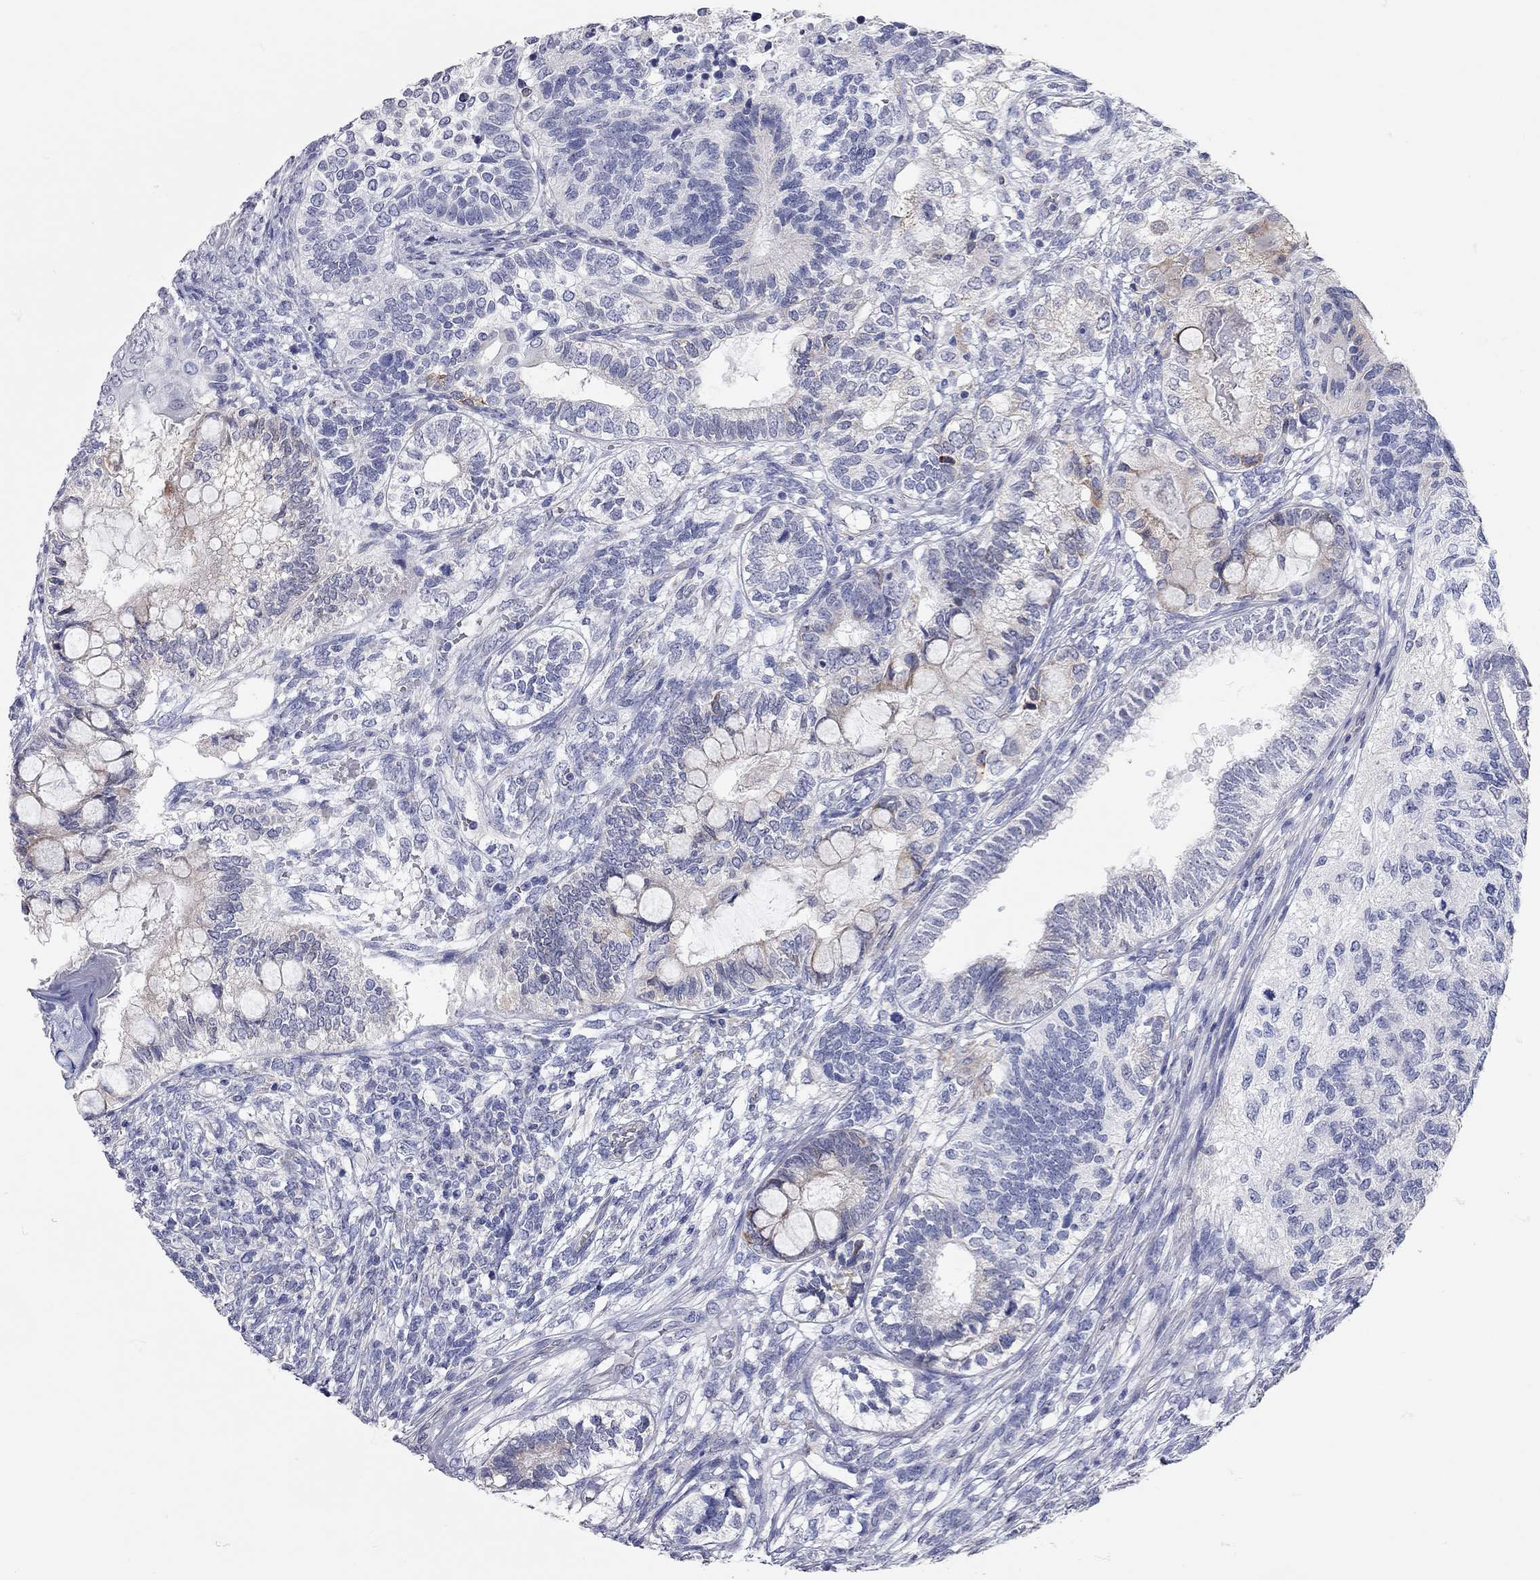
{"staining": {"intensity": "negative", "quantity": "none", "location": "none"}, "tissue": "testis cancer", "cell_type": "Tumor cells", "image_type": "cancer", "snomed": [{"axis": "morphology", "description": "Seminoma, NOS"}, {"axis": "morphology", "description": "Carcinoma, Embryonal, NOS"}, {"axis": "topography", "description": "Testis"}], "caption": "Tumor cells show no significant protein expression in embryonal carcinoma (testis).", "gene": "XAGE2", "patient": {"sex": "male", "age": 41}}